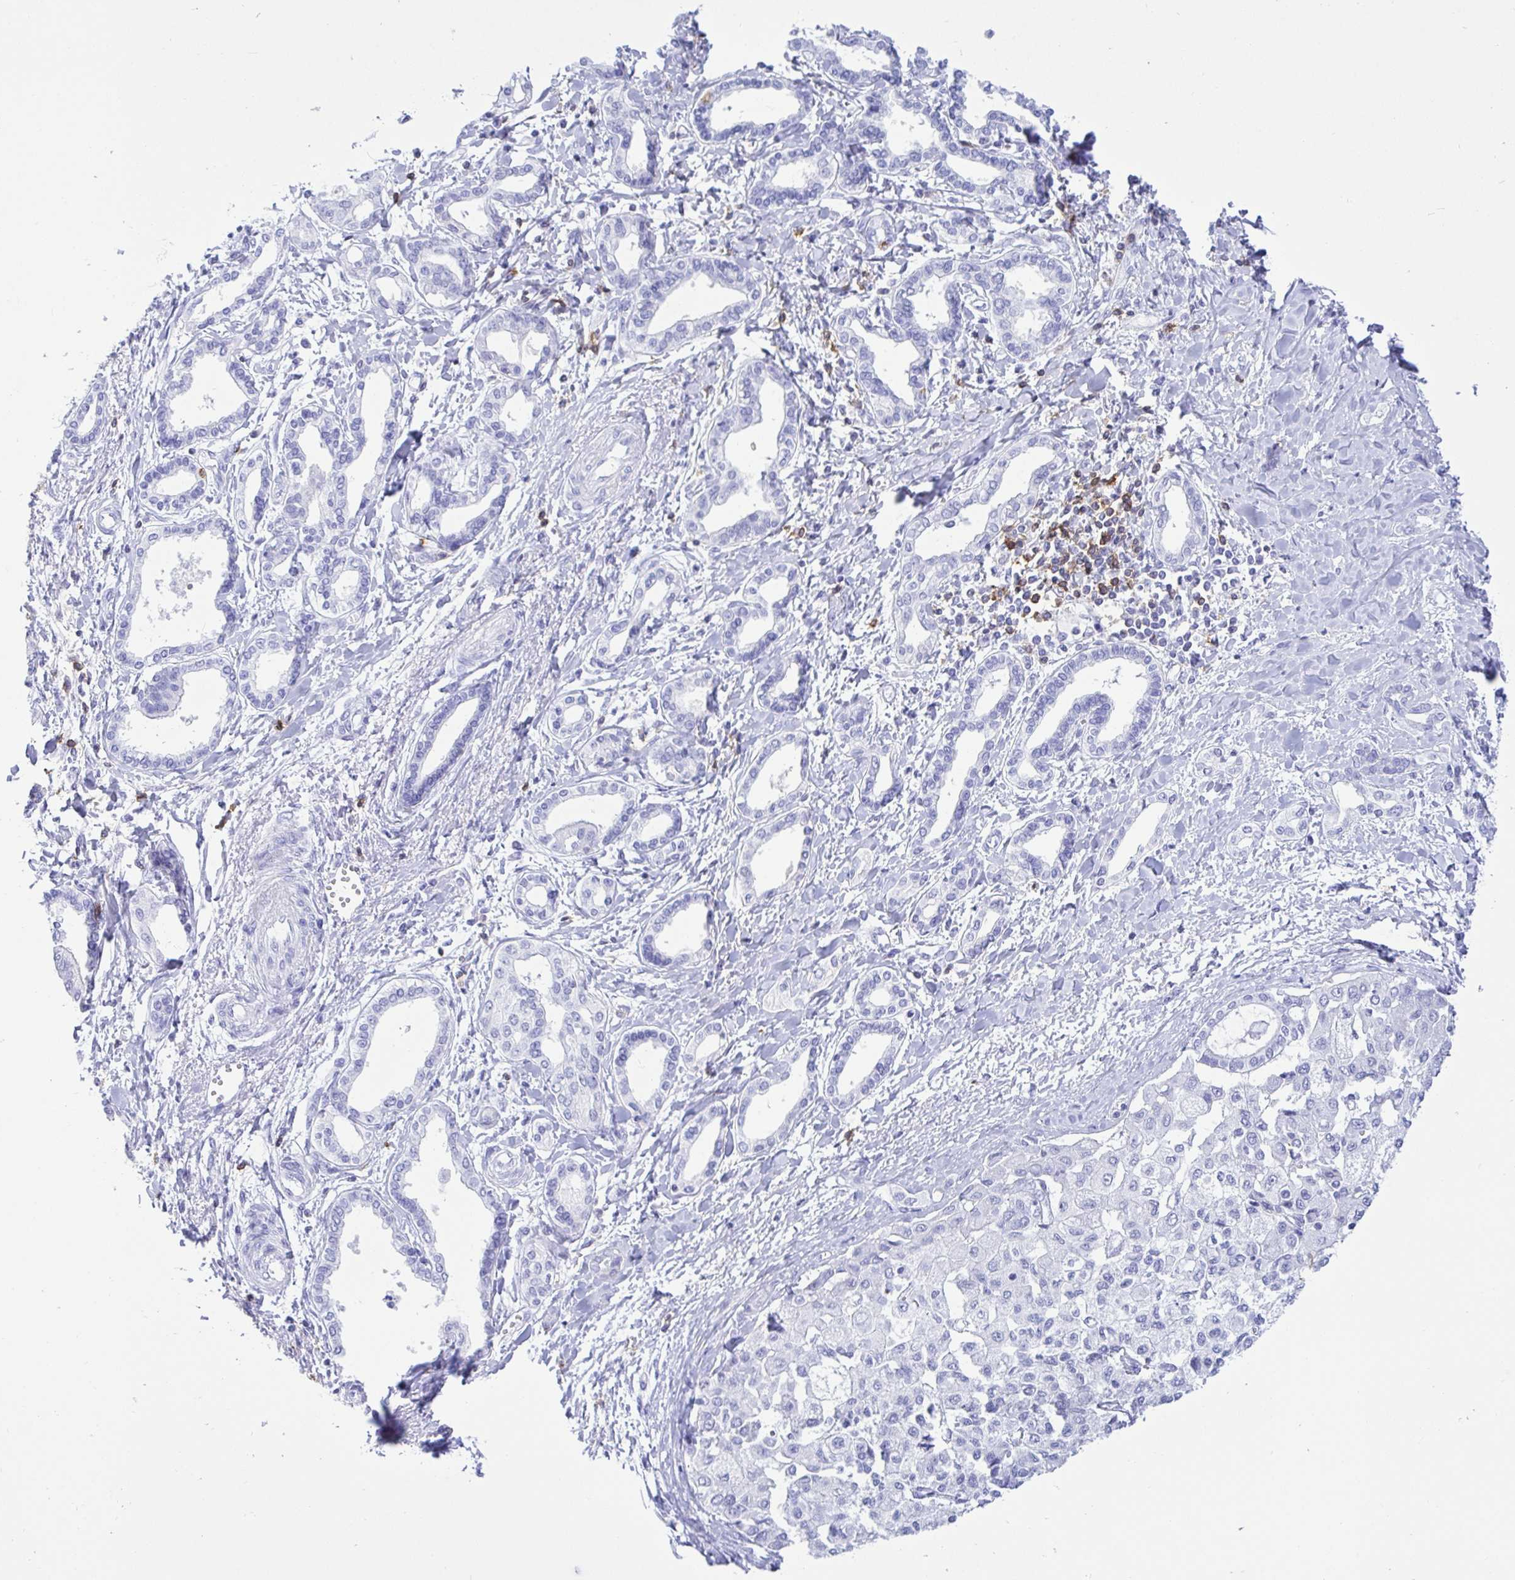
{"staining": {"intensity": "negative", "quantity": "none", "location": "none"}, "tissue": "liver cancer", "cell_type": "Tumor cells", "image_type": "cancer", "snomed": [{"axis": "morphology", "description": "Cholangiocarcinoma"}, {"axis": "topography", "description": "Liver"}], "caption": "The immunohistochemistry (IHC) photomicrograph has no significant staining in tumor cells of liver cancer tissue. (Immunohistochemistry (ihc), brightfield microscopy, high magnification).", "gene": "CD5", "patient": {"sex": "female", "age": 77}}